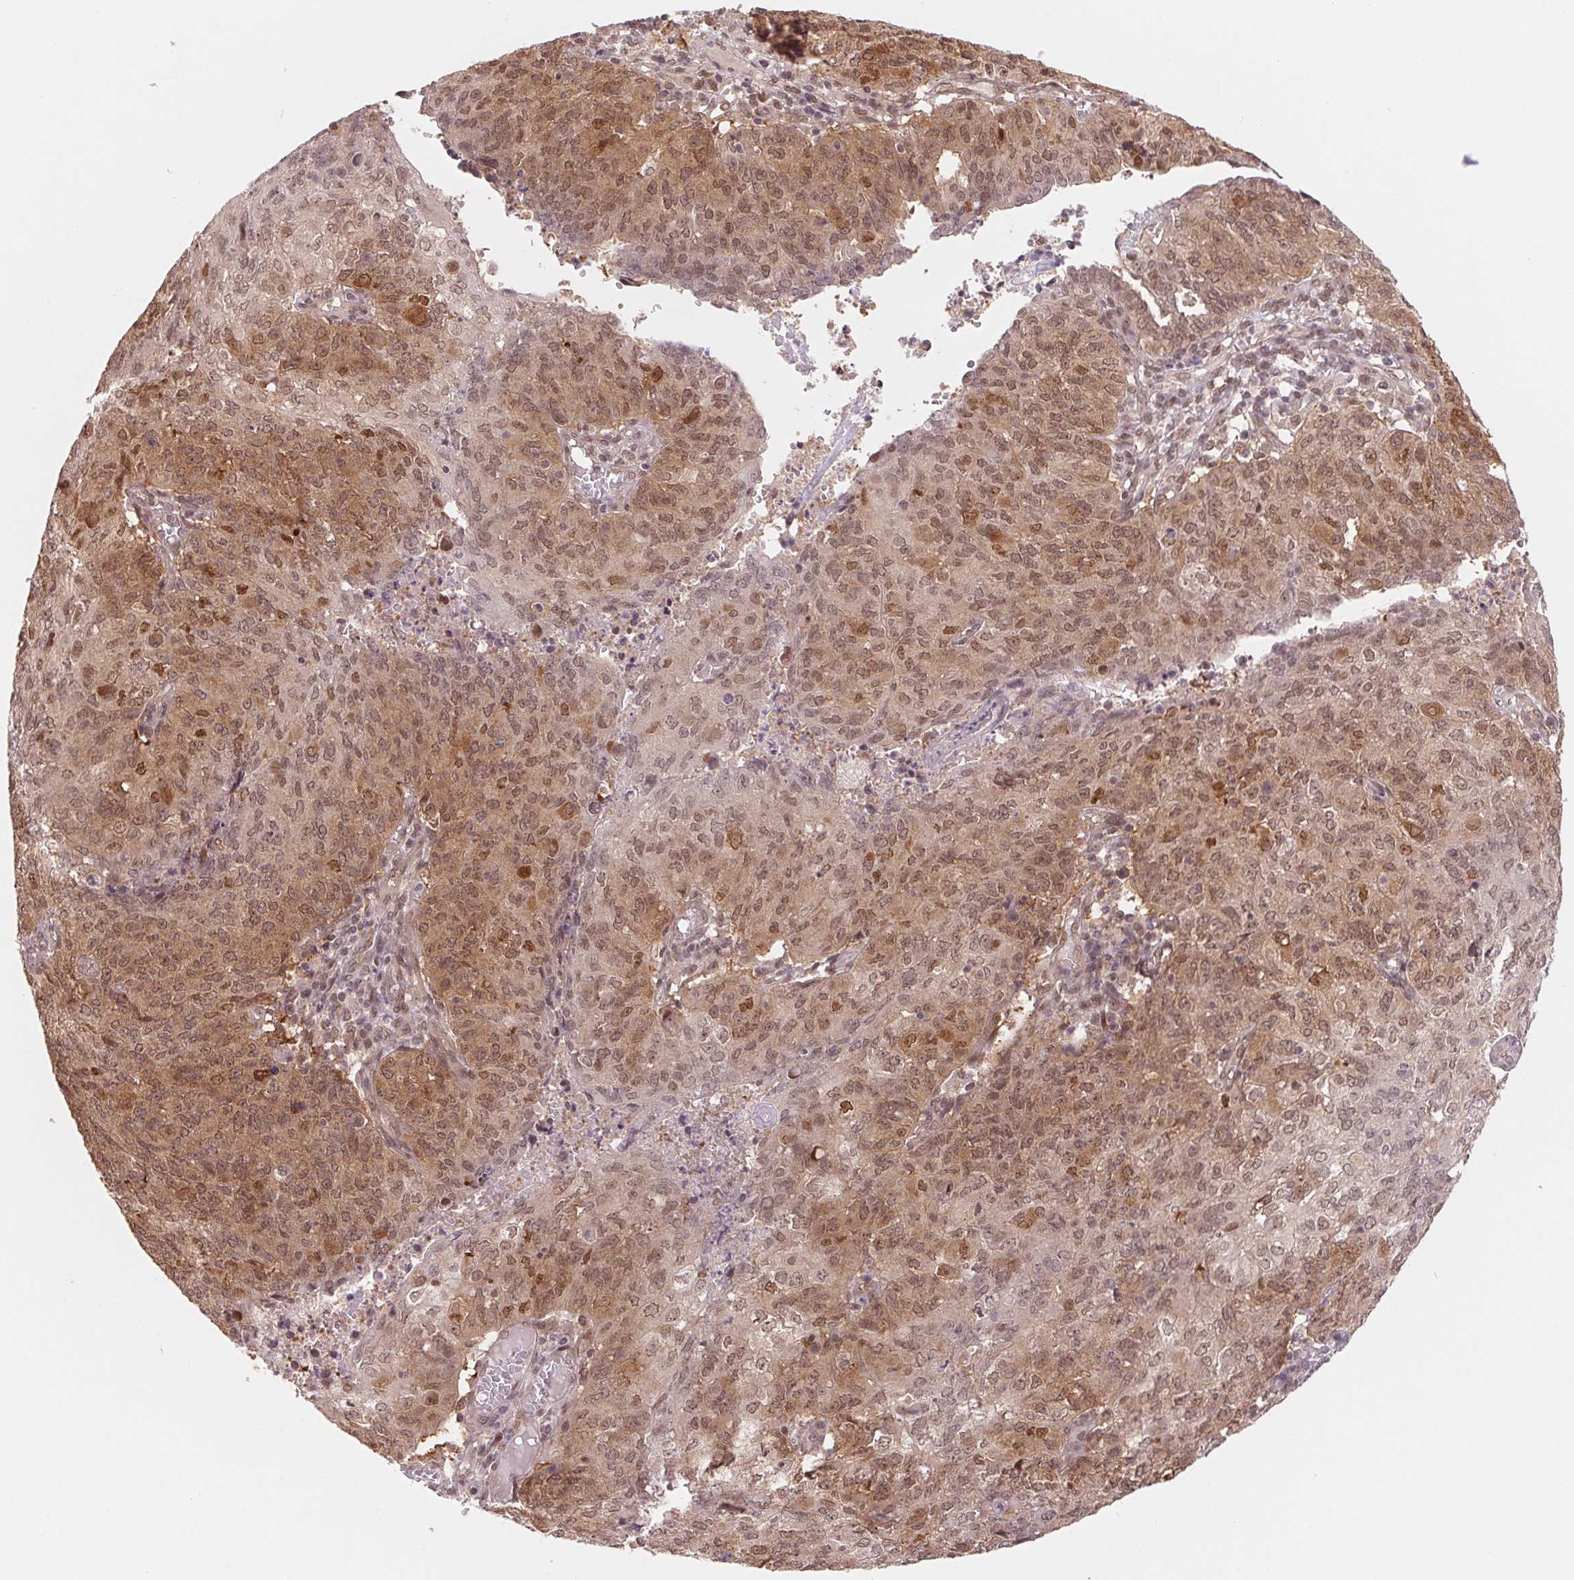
{"staining": {"intensity": "moderate", "quantity": ">75%", "location": "cytoplasmic/membranous,nuclear"}, "tissue": "endometrial cancer", "cell_type": "Tumor cells", "image_type": "cancer", "snomed": [{"axis": "morphology", "description": "Adenocarcinoma, NOS"}, {"axis": "topography", "description": "Endometrium"}], "caption": "Immunohistochemical staining of endometrial cancer (adenocarcinoma) exhibits medium levels of moderate cytoplasmic/membranous and nuclear protein staining in about >75% of tumor cells.", "gene": "DNAJB6", "patient": {"sex": "female", "age": 82}}